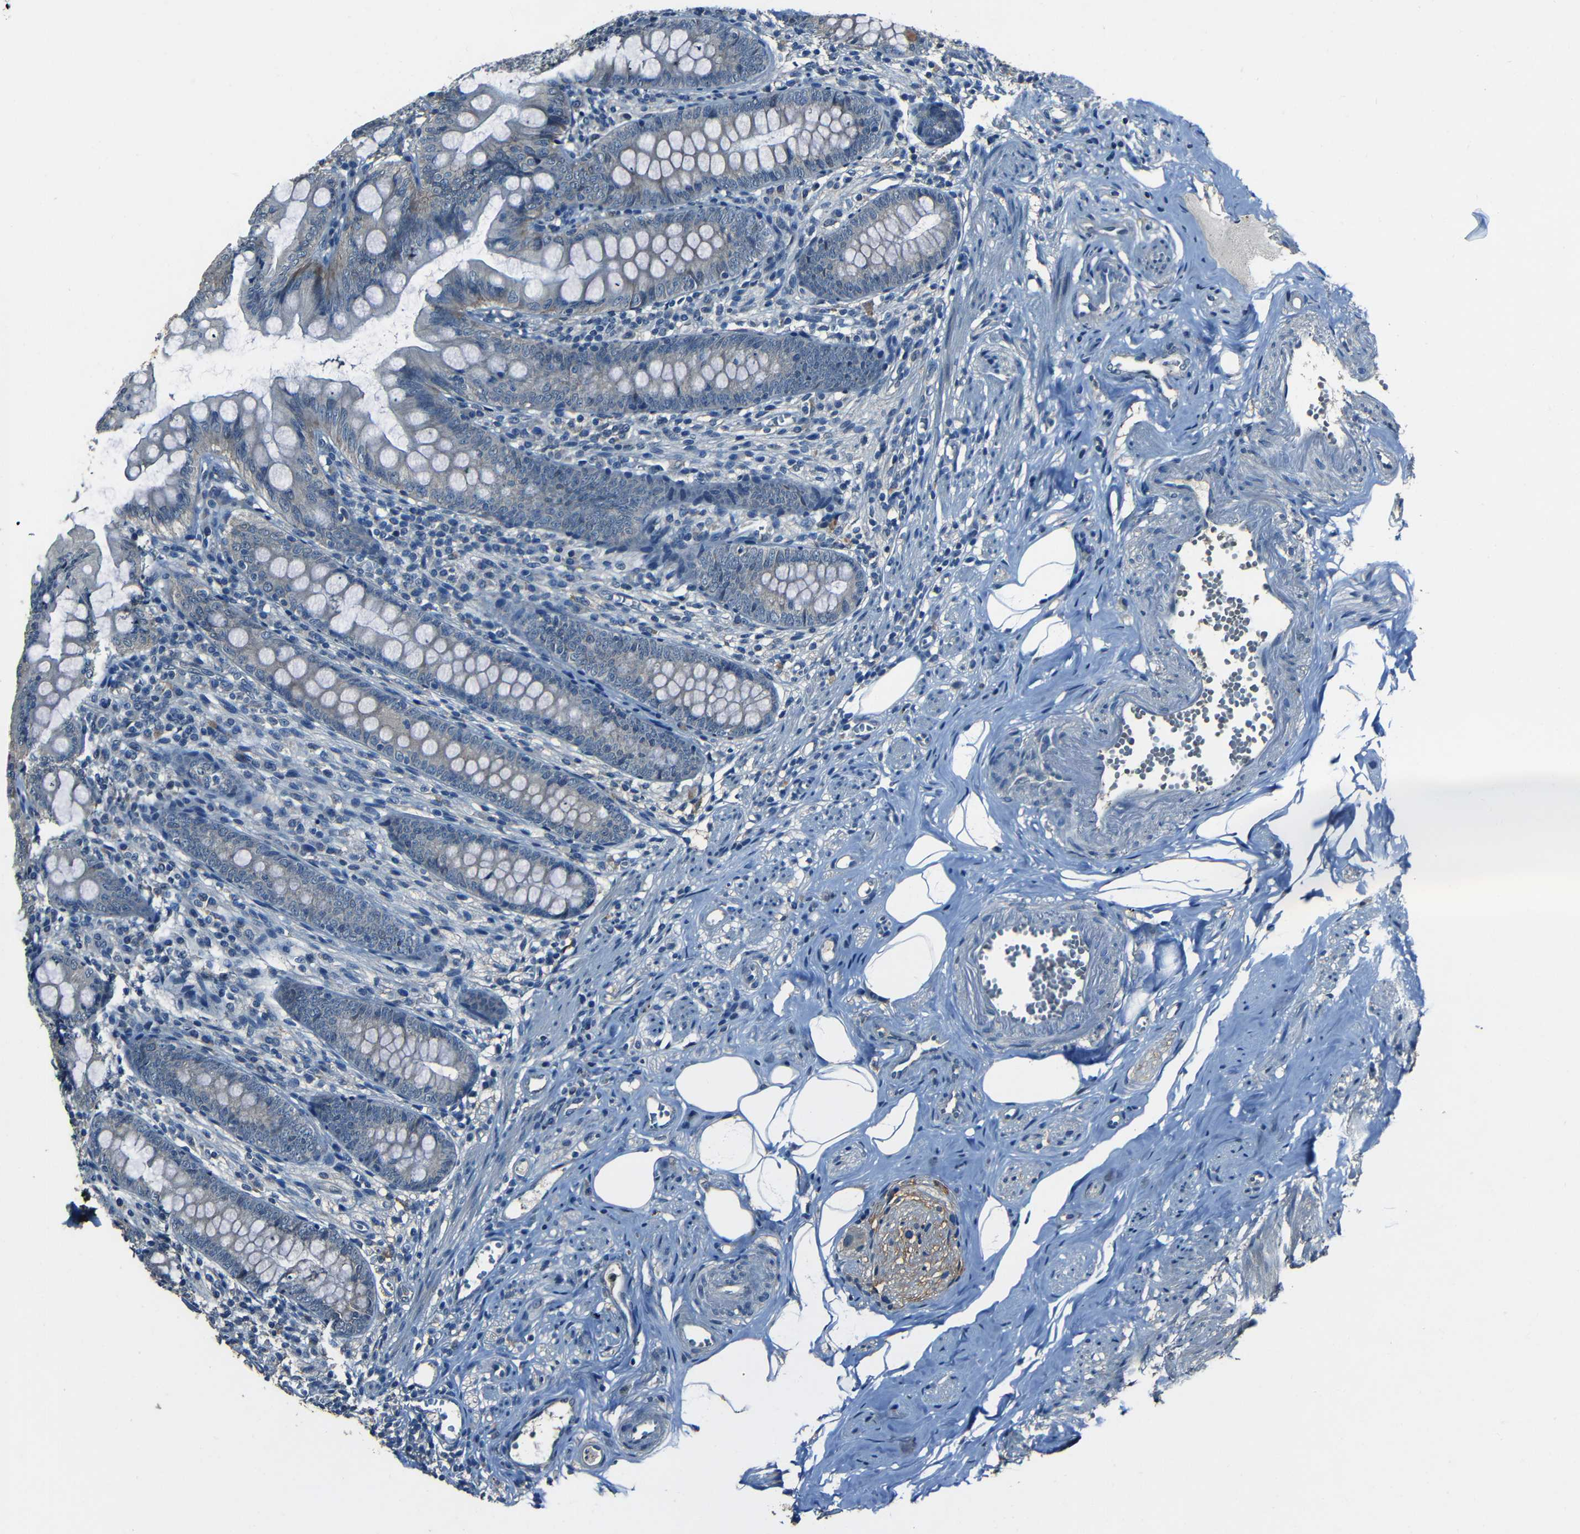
{"staining": {"intensity": "negative", "quantity": "none", "location": "none"}, "tissue": "appendix", "cell_type": "Glandular cells", "image_type": "normal", "snomed": [{"axis": "morphology", "description": "Normal tissue, NOS"}, {"axis": "topography", "description": "Appendix"}], "caption": "Immunohistochemistry (IHC) image of unremarkable appendix: appendix stained with DAB (3,3'-diaminobenzidine) displays no significant protein staining in glandular cells. (Stains: DAB (3,3'-diaminobenzidine) IHC with hematoxylin counter stain, Microscopy: brightfield microscopy at high magnification).", "gene": "SLA", "patient": {"sex": "female", "age": 77}}